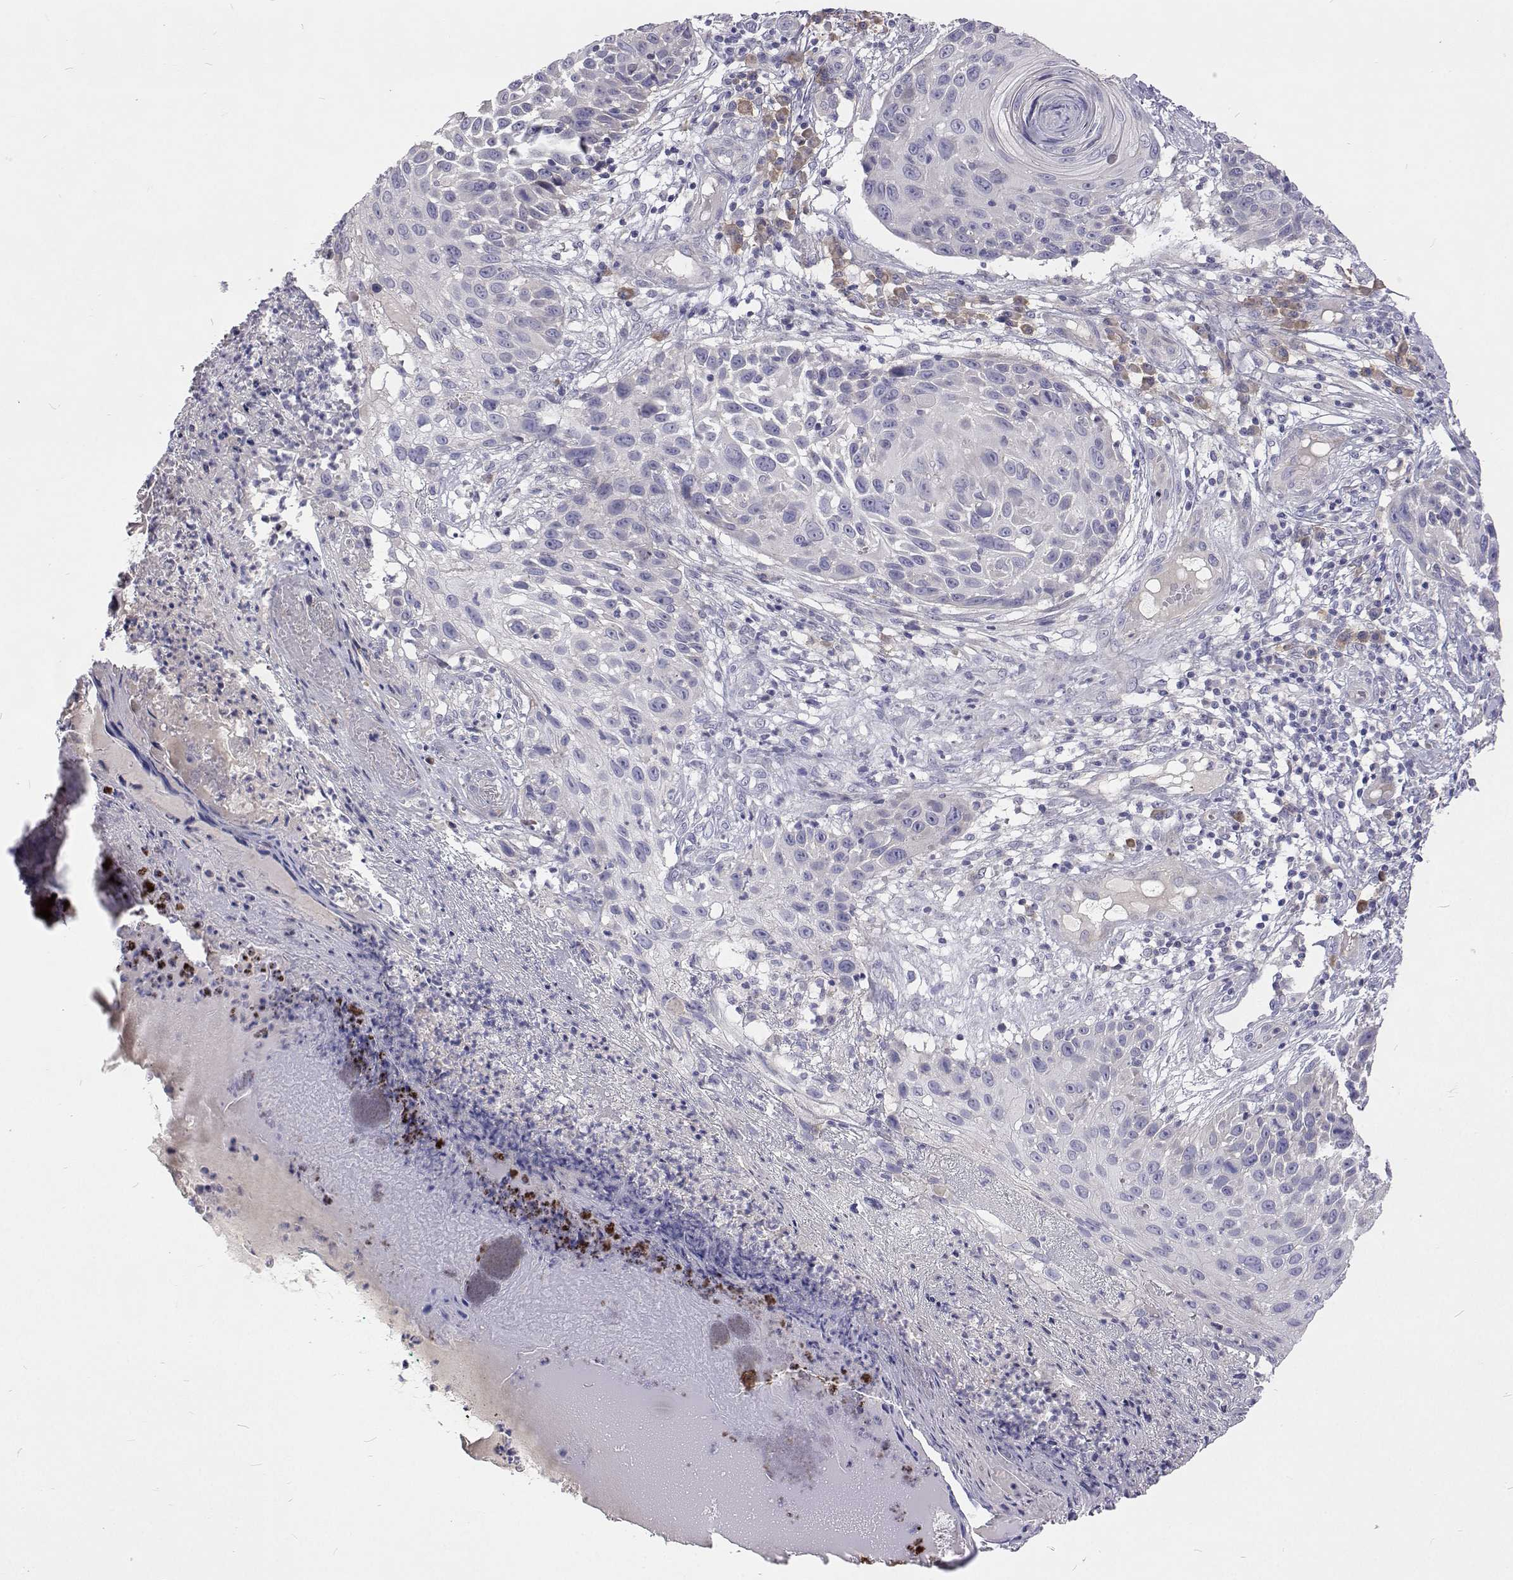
{"staining": {"intensity": "negative", "quantity": "none", "location": "none"}, "tissue": "skin cancer", "cell_type": "Tumor cells", "image_type": "cancer", "snomed": [{"axis": "morphology", "description": "Squamous cell carcinoma, NOS"}, {"axis": "topography", "description": "Skin"}], "caption": "Micrograph shows no significant protein expression in tumor cells of skin squamous cell carcinoma. (DAB immunohistochemistry, high magnification).", "gene": "NPR3", "patient": {"sex": "male", "age": 92}}